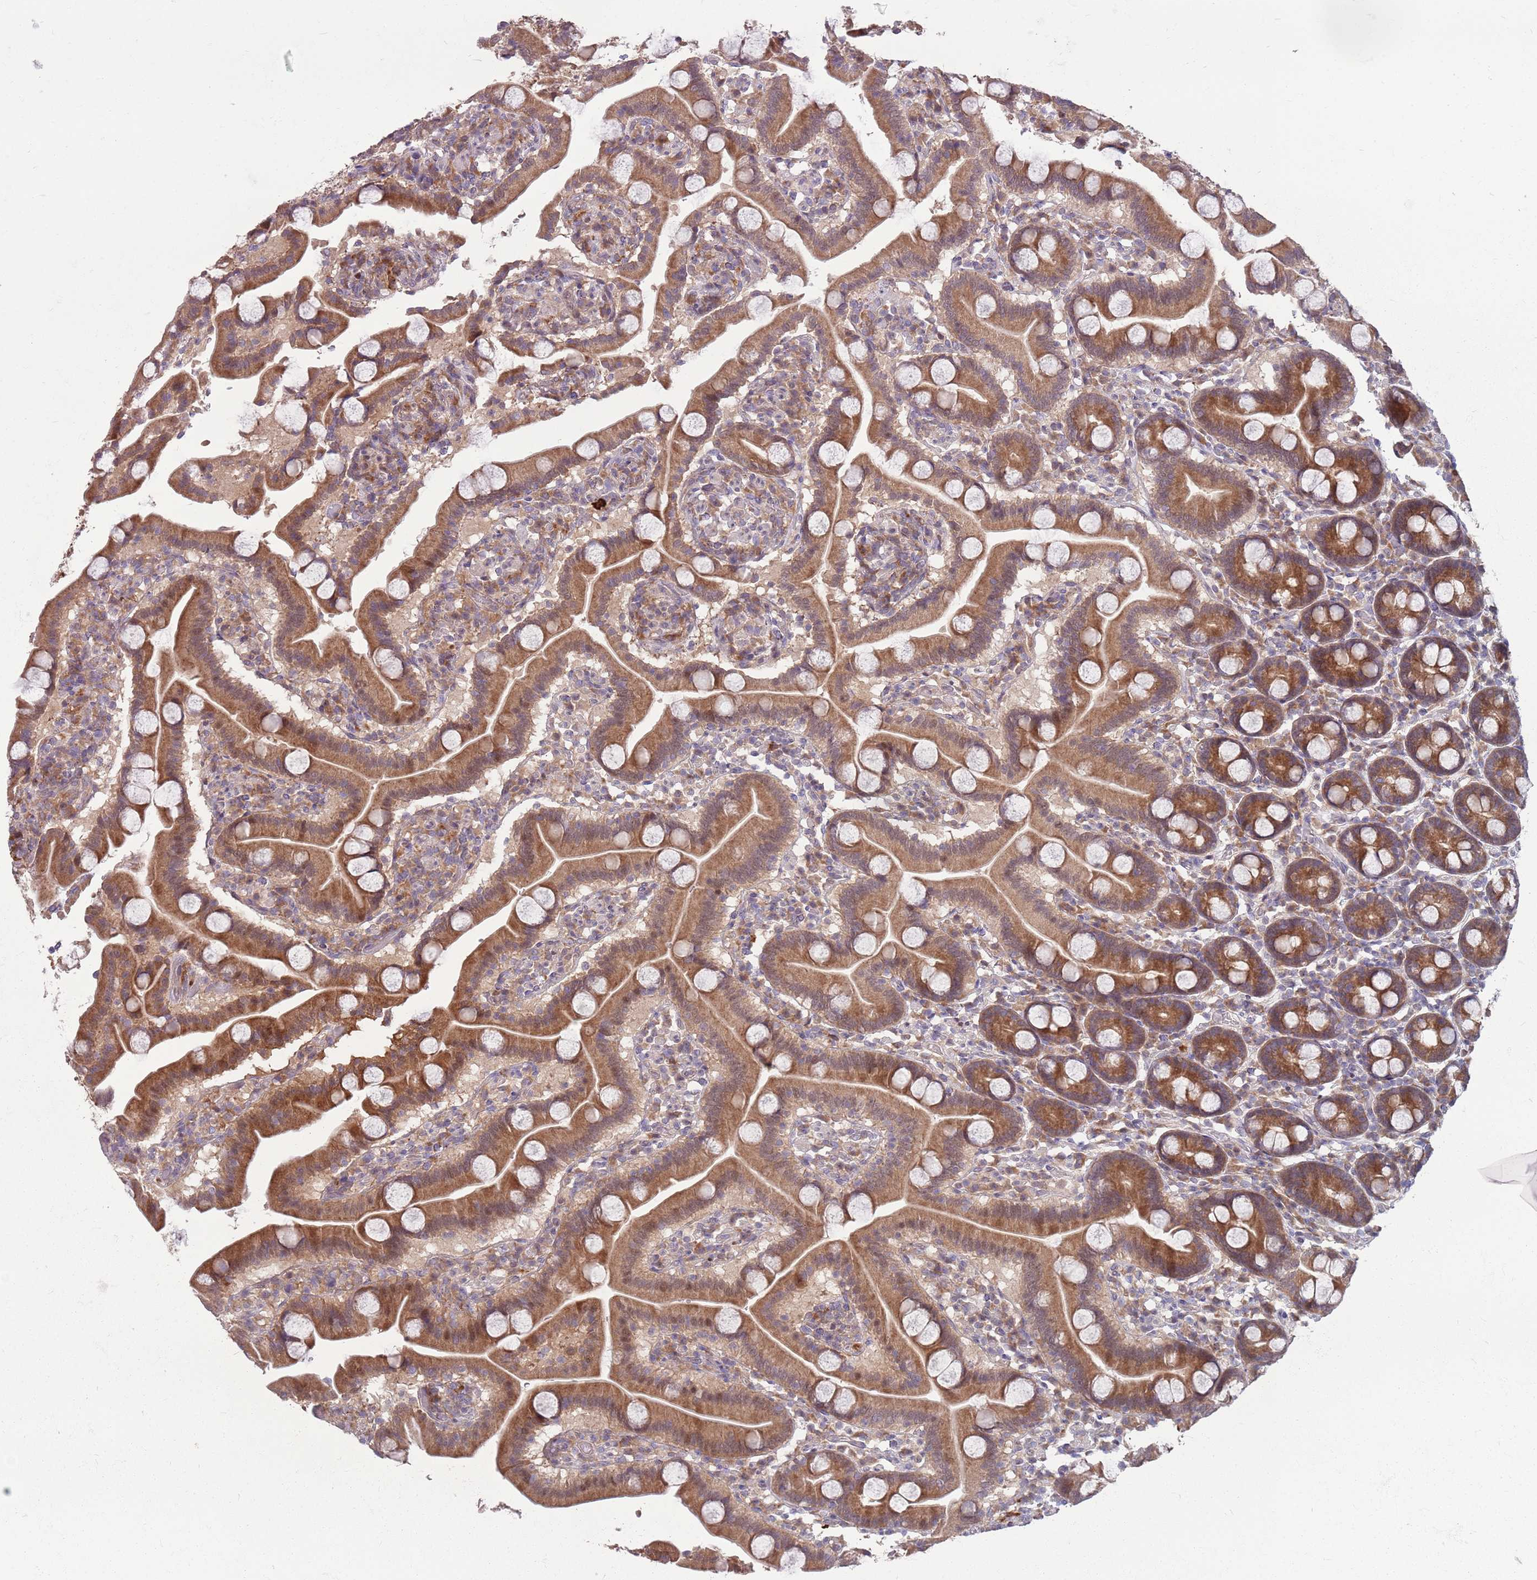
{"staining": {"intensity": "moderate", "quantity": ">75%", "location": "cytoplasmic/membranous"}, "tissue": "duodenum", "cell_type": "Glandular cells", "image_type": "normal", "snomed": [{"axis": "morphology", "description": "Normal tissue, NOS"}, {"axis": "topography", "description": "Duodenum"}], "caption": "Immunohistochemical staining of benign human duodenum reveals moderate cytoplasmic/membranous protein positivity in about >75% of glandular cells.", "gene": "PPP1R27", "patient": {"sex": "male", "age": 55}}